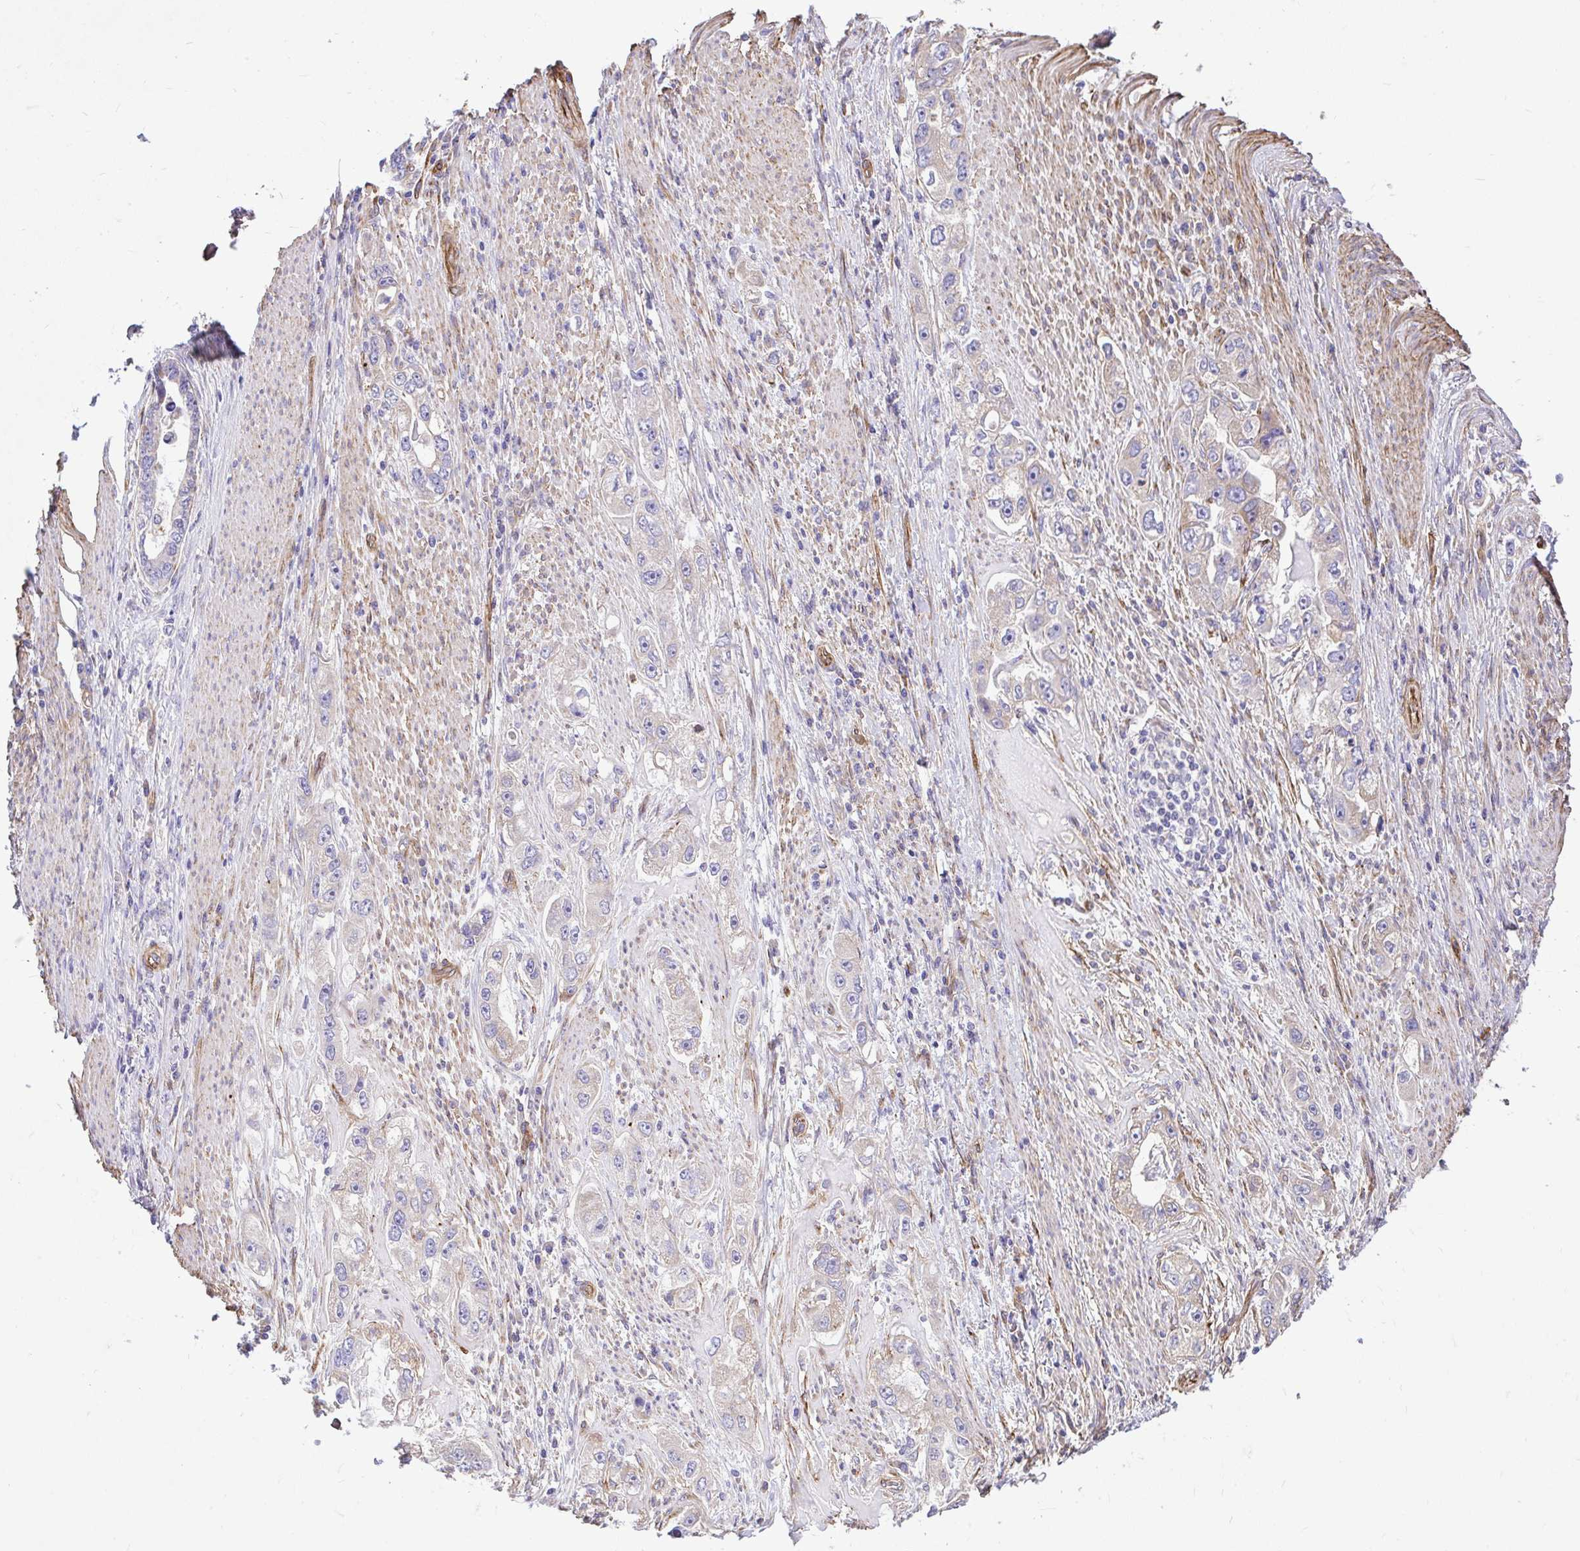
{"staining": {"intensity": "negative", "quantity": "none", "location": "none"}, "tissue": "stomach cancer", "cell_type": "Tumor cells", "image_type": "cancer", "snomed": [{"axis": "morphology", "description": "Adenocarcinoma, NOS"}, {"axis": "topography", "description": "Stomach, lower"}], "caption": "The micrograph exhibits no staining of tumor cells in stomach cancer.", "gene": "PTPRK", "patient": {"sex": "female", "age": 93}}